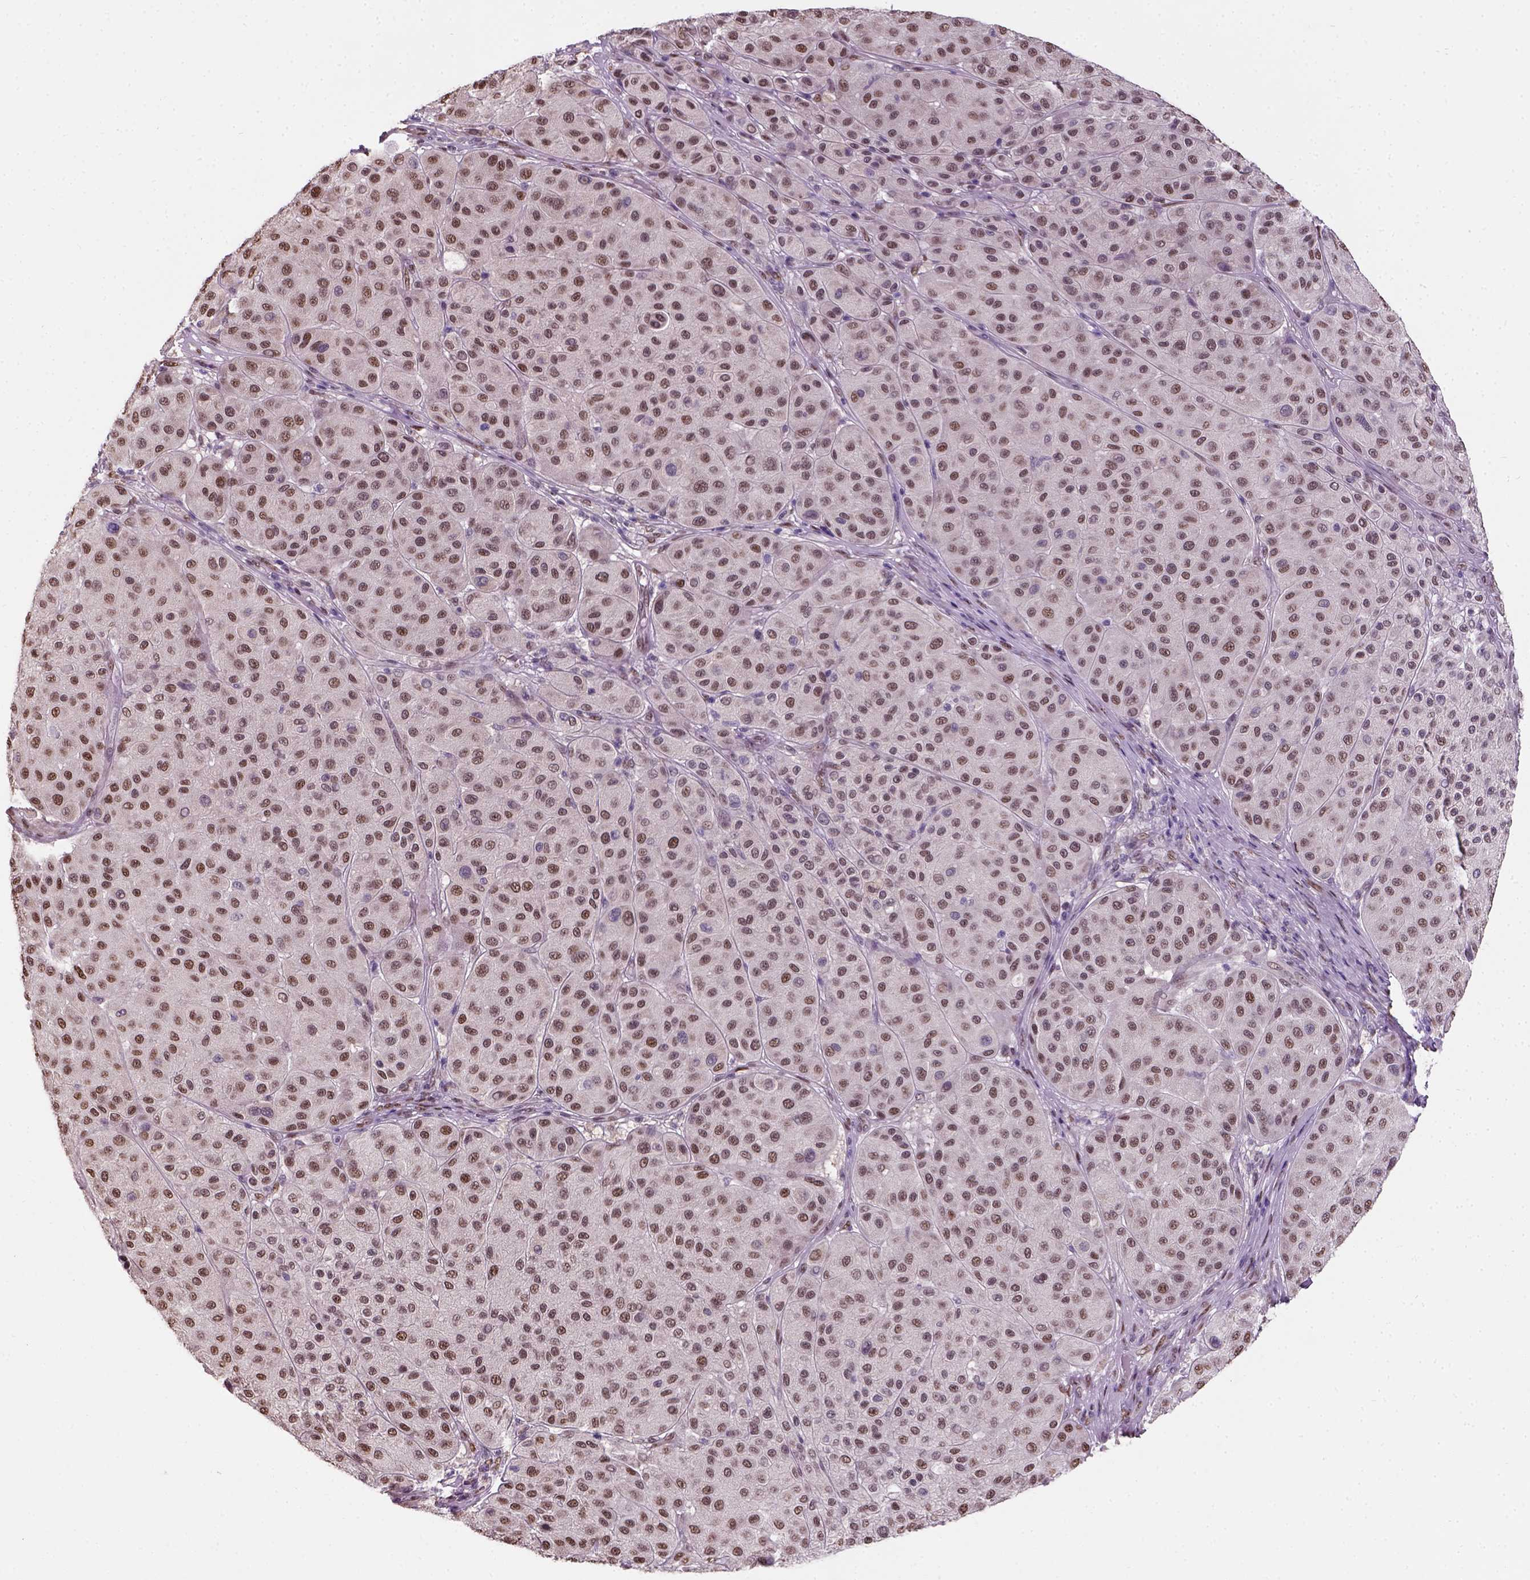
{"staining": {"intensity": "moderate", "quantity": ">75%", "location": "nuclear"}, "tissue": "melanoma", "cell_type": "Tumor cells", "image_type": "cancer", "snomed": [{"axis": "morphology", "description": "Malignant melanoma, Metastatic site"}, {"axis": "topography", "description": "Smooth muscle"}], "caption": "A brown stain shows moderate nuclear positivity of a protein in melanoma tumor cells.", "gene": "C1orf112", "patient": {"sex": "male", "age": 41}}